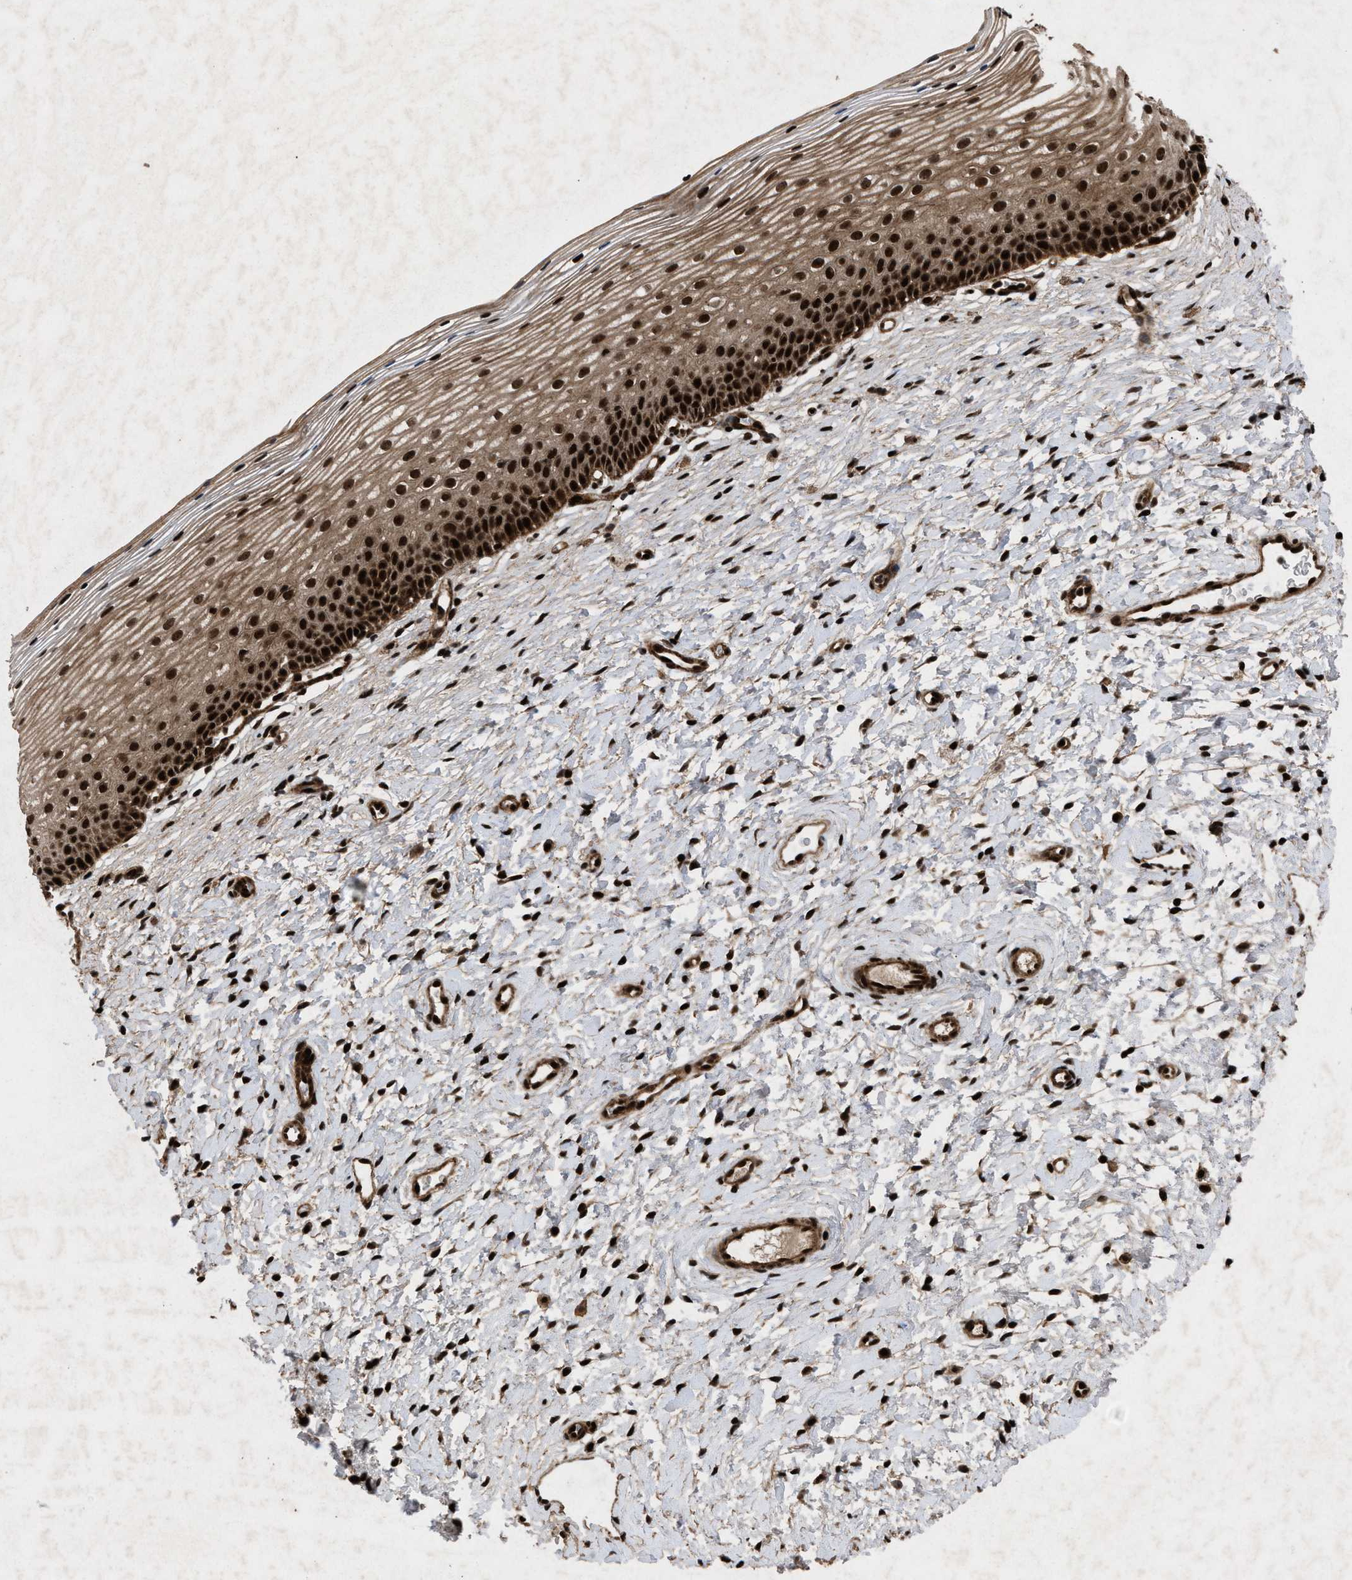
{"staining": {"intensity": "strong", "quantity": ">75%", "location": "cytoplasmic/membranous,nuclear"}, "tissue": "cervix", "cell_type": "Glandular cells", "image_type": "normal", "snomed": [{"axis": "morphology", "description": "Normal tissue, NOS"}, {"axis": "topography", "description": "Cervix"}], "caption": "Immunohistochemistry (IHC) (DAB (3,3'-diaminobenzidine)) staining of normal cervix displays strong cytoplasmic/membranous,nuclear protein expression in about >75% of glandular cells.", "gene": "WIZ", "patient": {"sex": "female", "age": 72}}